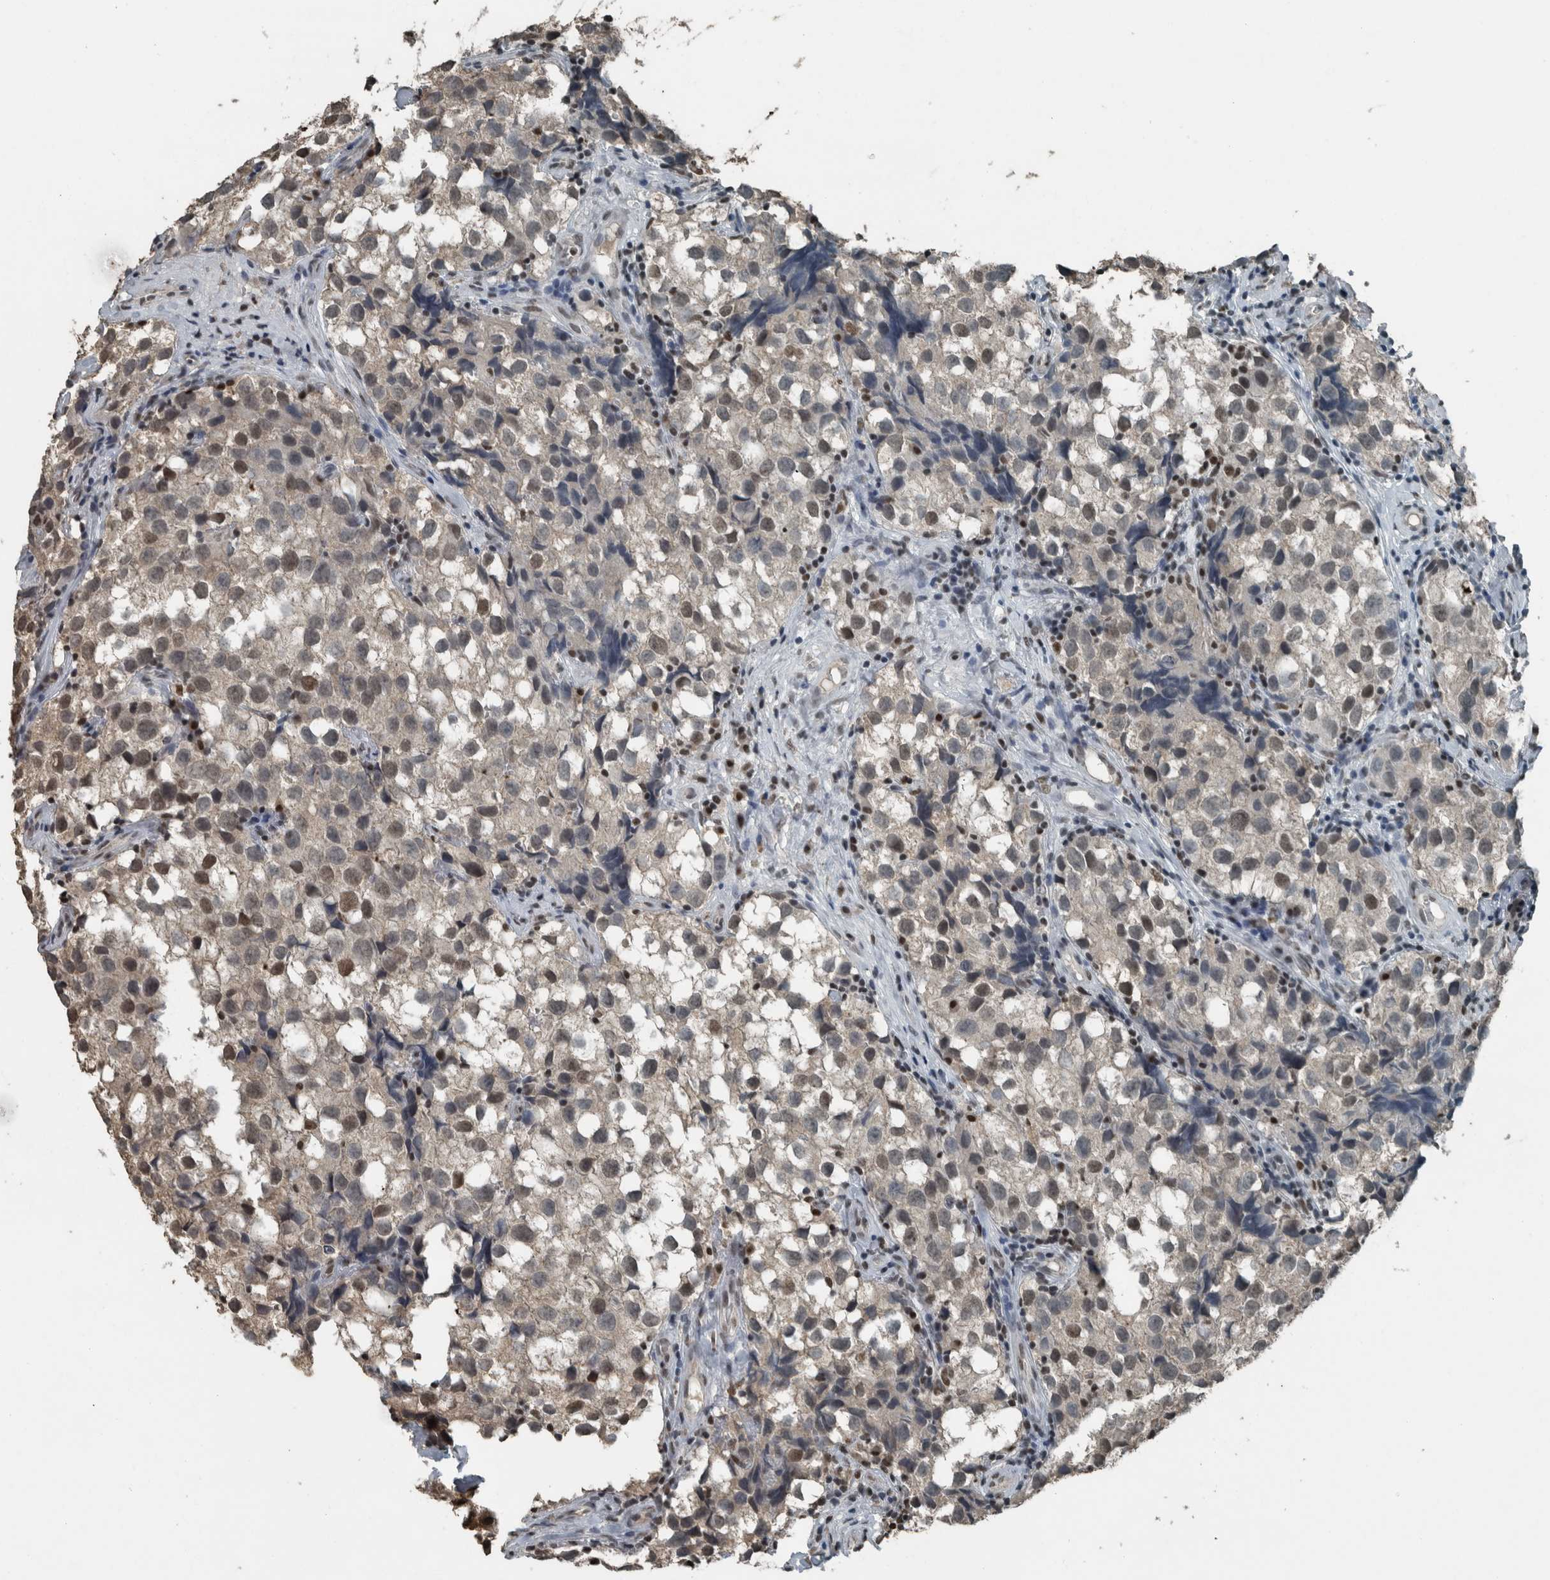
{"staining": {"intensity": "weak", "quantity": "25%-75%", "location": "nuclear"}, "tissue": "testis cancer", "cell_type": "Tumor cells", "image_type": "cancer", "snomed": [{"axis": "morphology", "description": "Seminoma, NOS"}, {"axis": "topography", "description": "Testis"}], "caption": "About 25%-75% of tumor cells in seminoma (testis) exhibit weak nuclear protein staining as visualized by brown immunohistochemical staining.", "gene": "ZNF24", "patient": {"sex": "male", "age": 39}}